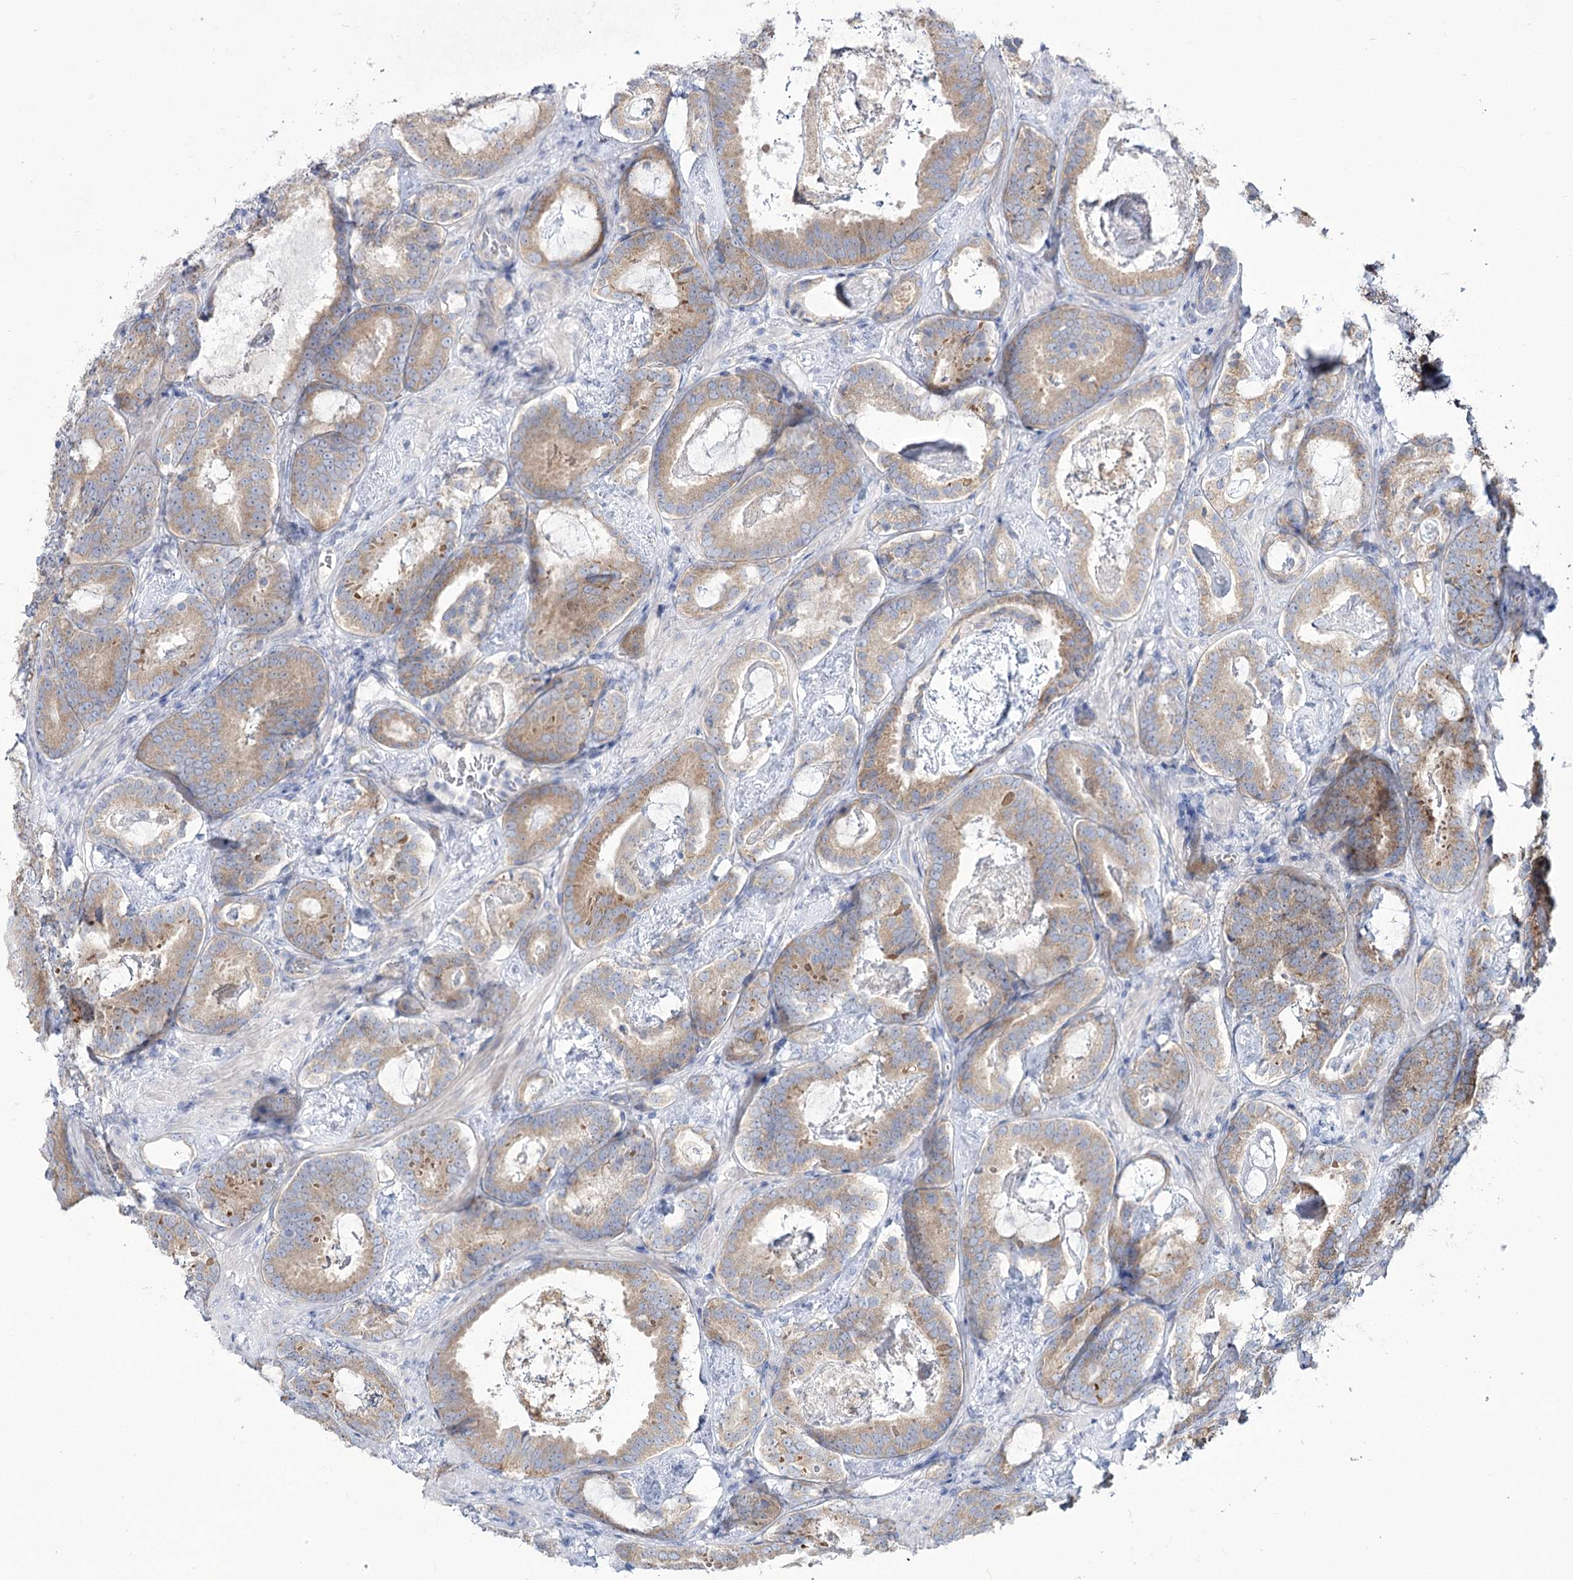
{"staining": {"intensity": "moderate", "quantity": ">75%", "location": "cytoplasmic/membranous"}, "tissue": "prostate cancer", "cell_type": "Tumor cells", "image_type": "cancer", "snomed": [{"axis": "morphology", "description": "Adenocarcinoma, Low grade"}, {"axis": "topography", "description": "Prostate"}], "caption": "Protein expression analysis of prostate cancer (adenocarcinoma (low-grade)) exhibits moderate cytoplasmic/membranous expression in approximately >75% of tumor cells. (Stains: DAB (3,3'-diaminobenzidine) in brown, nuclei in blue, Microscopy: brightfield microscopy at high magnification).", "gene": "SUOX", "patient": {"sex": "male", "age": 60}}